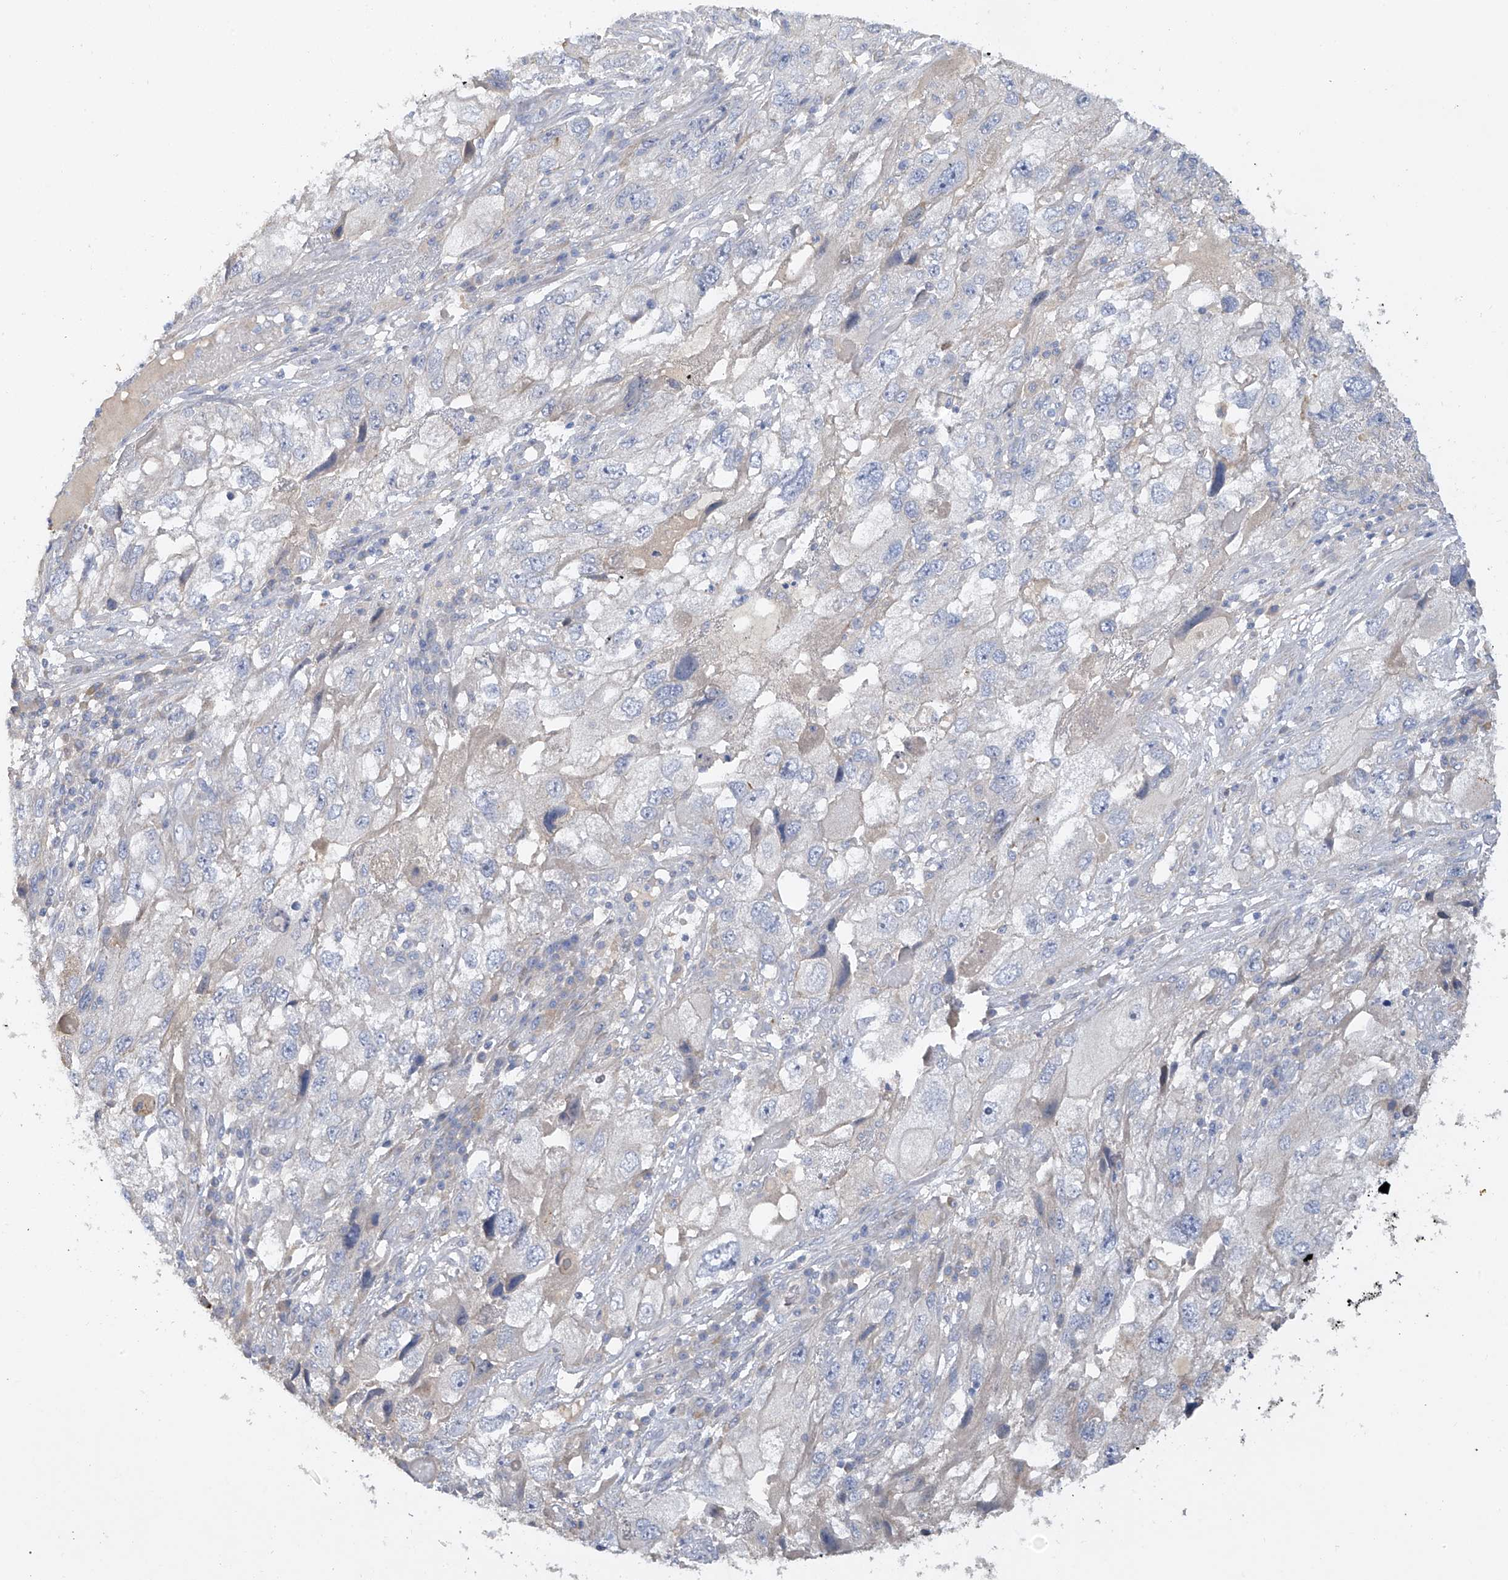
{"staining": {"intensity": "negative", "quantity": "none", "location": "none"}, "tissue": "endometrial cancer", "cell_type": "Tumor cells", "image_type": "cancer", "snomed": [{"axis": "morphology", "description": "Adenocarcinoma, NOS"}, {"axis": "topography", "description": "Endometrium"}], "caption": "The immunohistochemistry (IHC) histopathology image has no significant staining in tumor cells of endometrial adenocarcinoma tissue. The staining is performed using DAB (3,3'-diaminobenzidine) brown chromogen with nuclei counter-stained in using hematoxylin.", "gene": "PRSS12", "patient": {"sex": "female", "age": 49}}